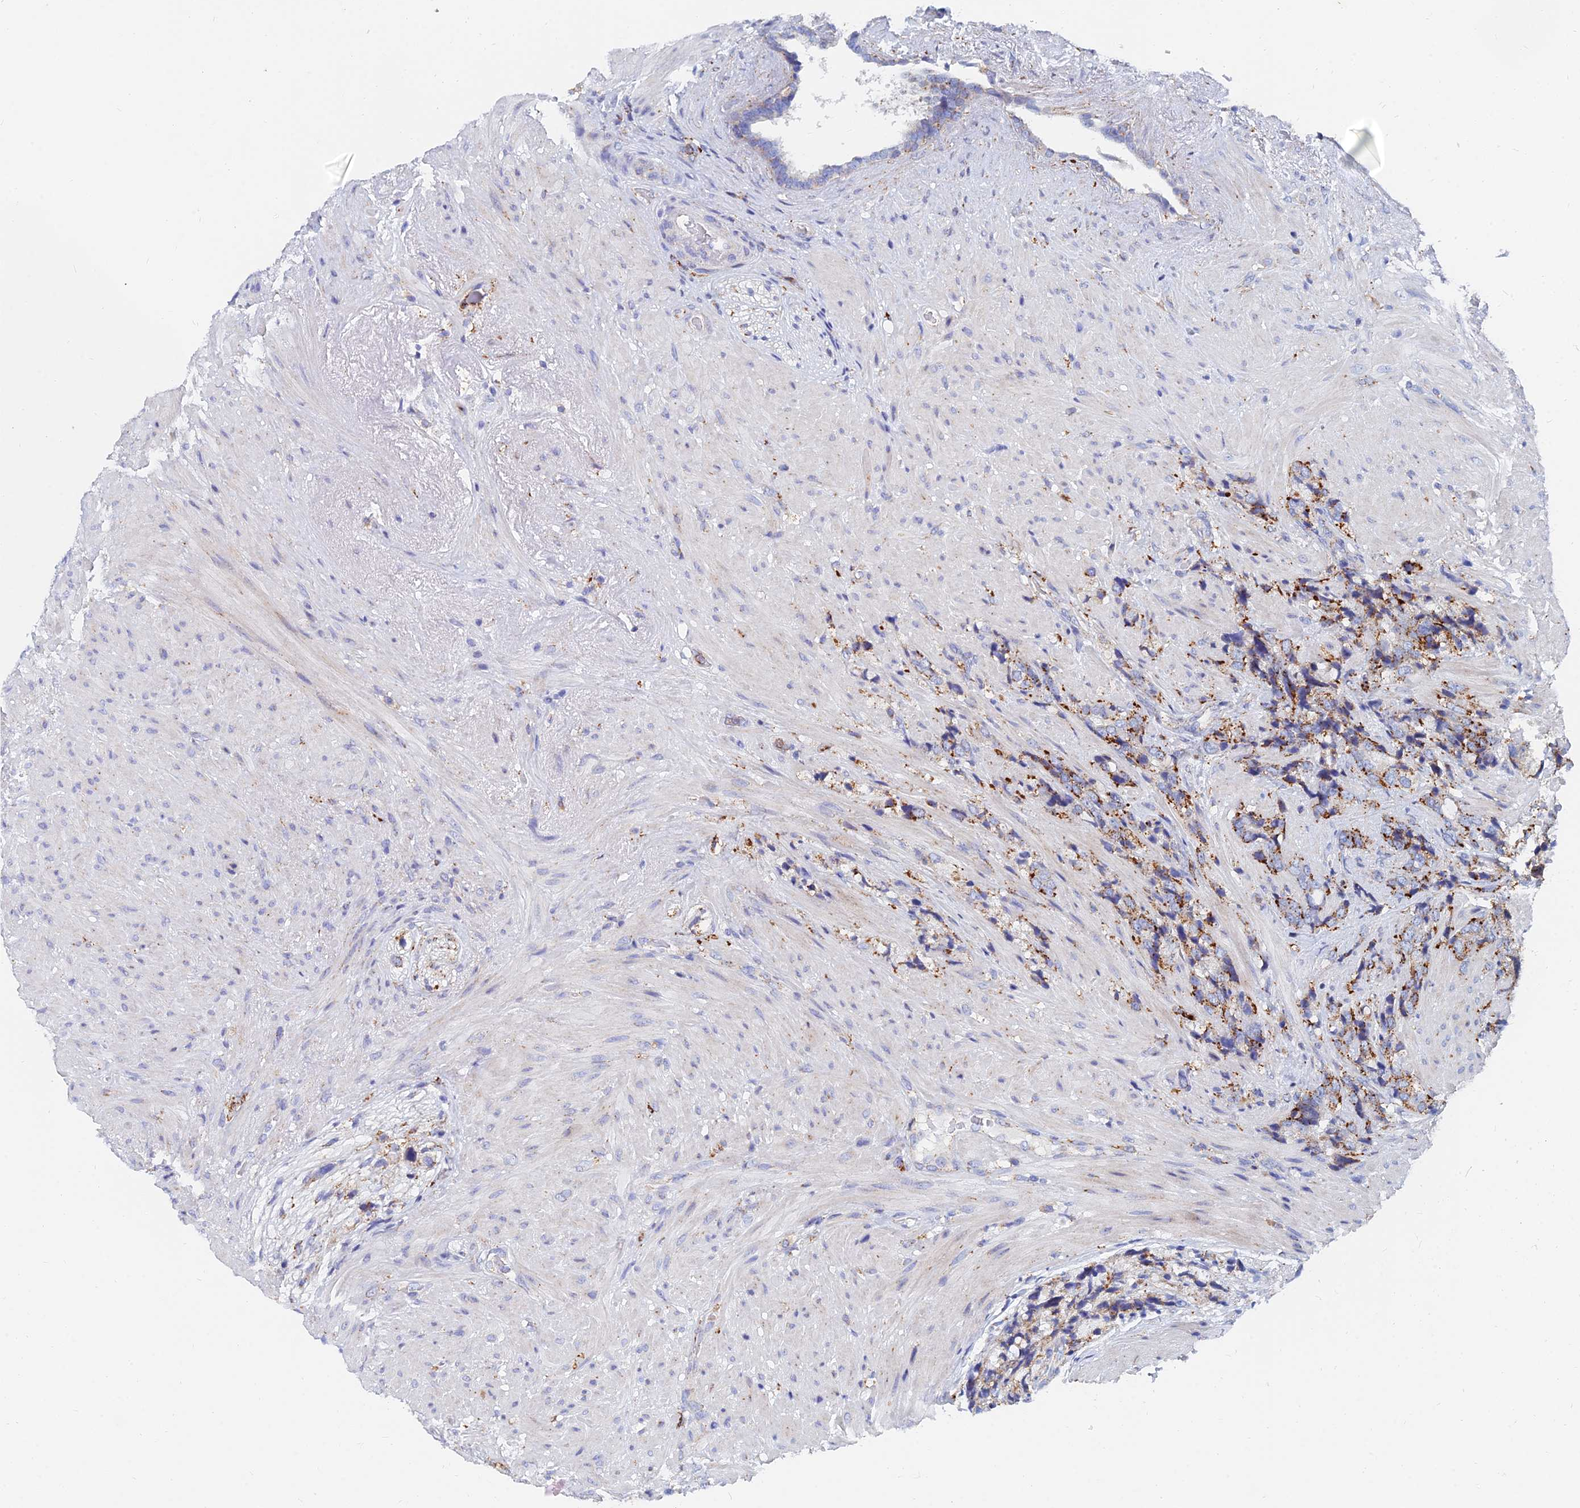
{"staining": {"intensity": "moderate", "quantity": ">75%", "location": "cytoplasmic/membranous"}, "tissue": "prostate cancer", "cell_type": "Tumor cells", "image_type": "cancer", "snomed": [{"axis": "morphology", "description": "Adenocarcinoma, High grade"}, {"axis": "topography", "description": "Prostate"}], "caption": "Immunohistochemistry (IHC) image of human adenocarcinoma (high-grade) (prostate) stained for a protein (brown), which shows medium levels of moderate cytoplasmic/membranous staining in about >75% of tumor cells.", "gene": "SPNS1", "patient": {"sex": "male", "age": 74}}